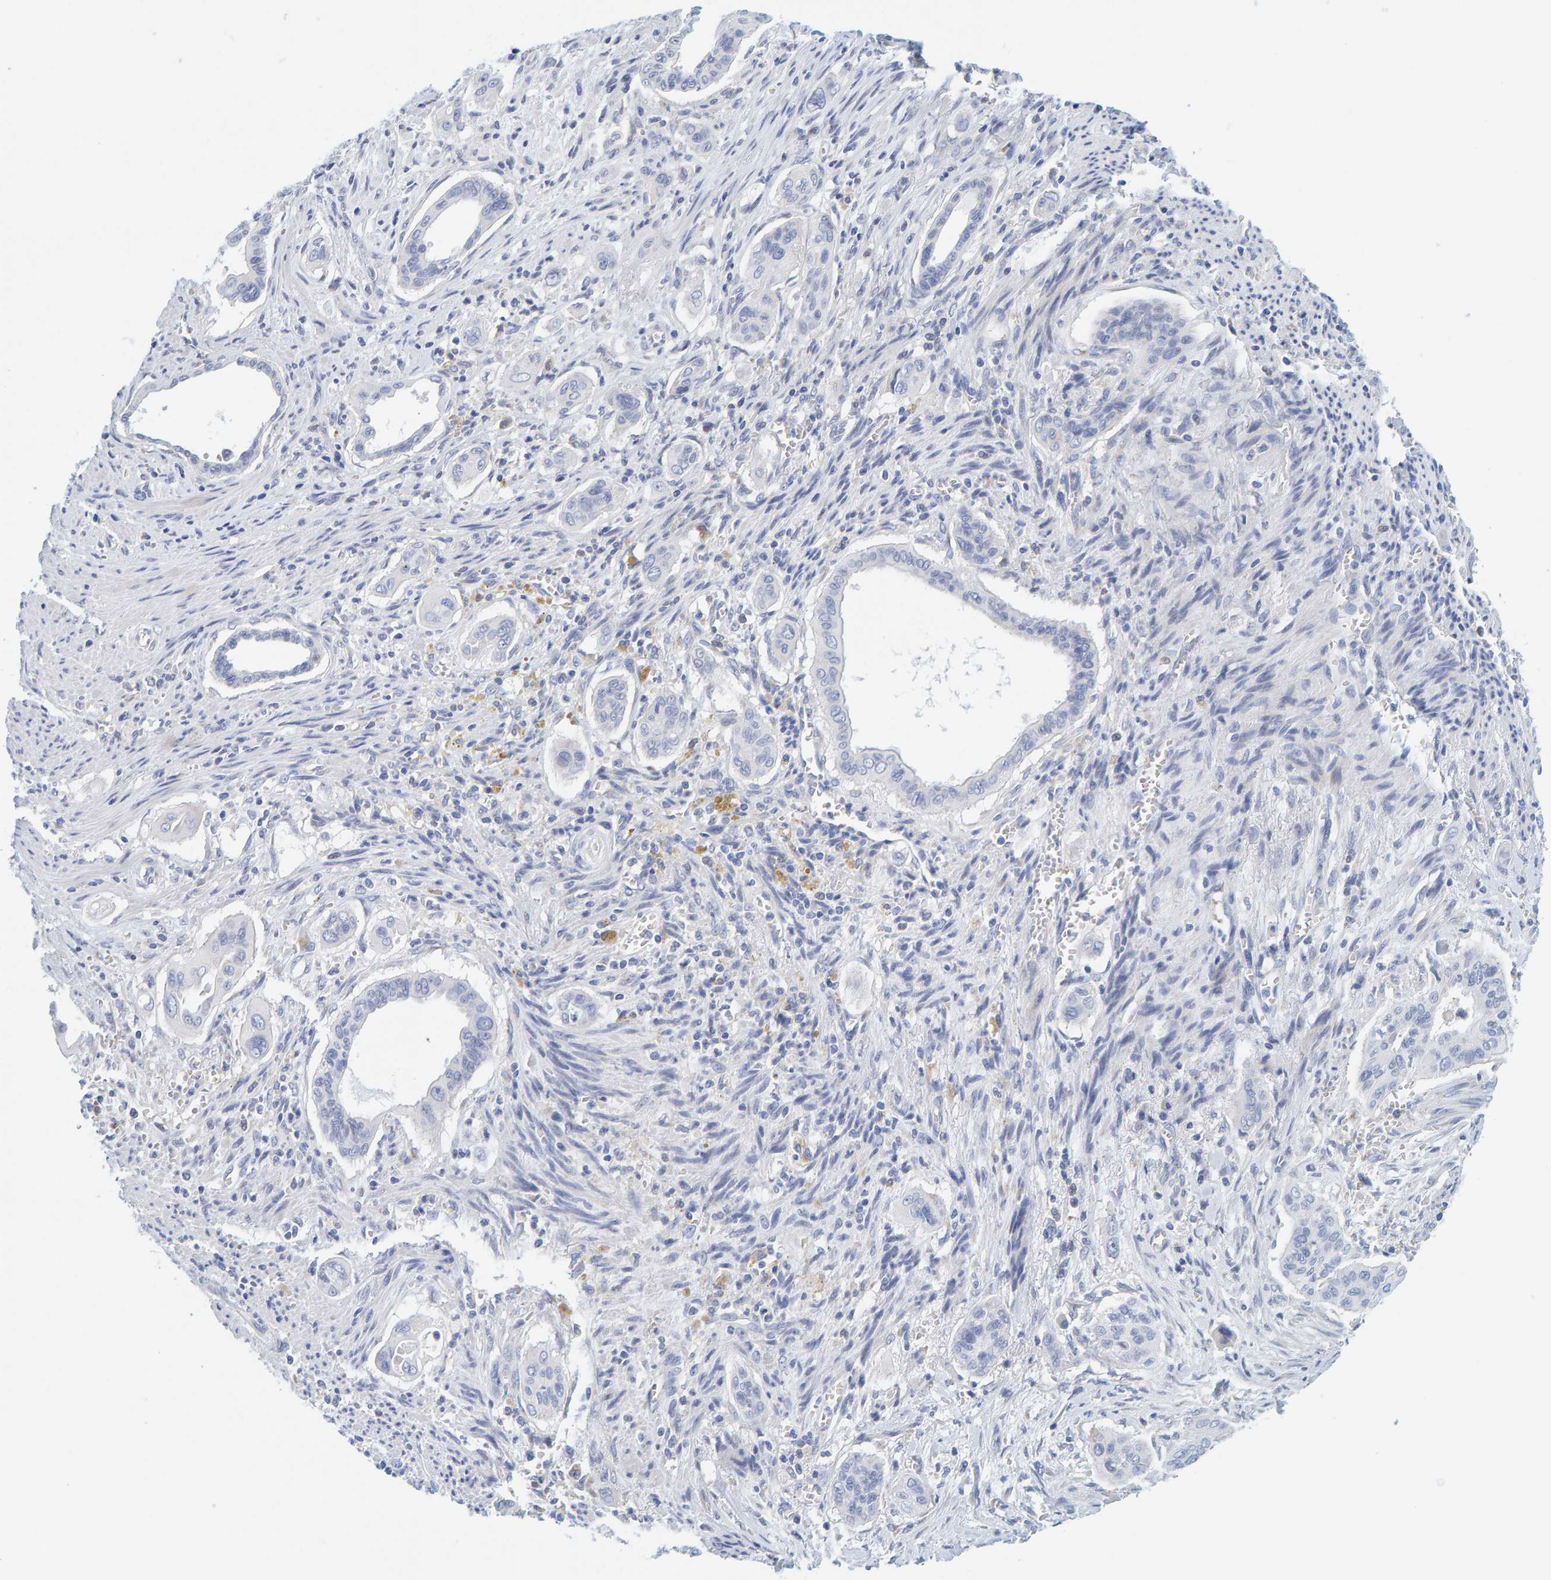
{"staining": {"intensity": "negative", "quantity": "none", "location": "none"}, "tissue": "pancreatic cancer", "cell_type": "Tumor cells", "image_type": "cancer", "snomed": [{"axis": "morphology", "description": "Adenocarcinoma, NOS"}, {"axis": "topography", "description": "Pancreas"}], "caption": "Immunohistochemistry (IHC) photomicrograph of pancreatic cancer stained for a protein (brown), which reveals no expression in tumor cells.", "gene": "MOG", "patient": {"sex": "male", "age": 77}}